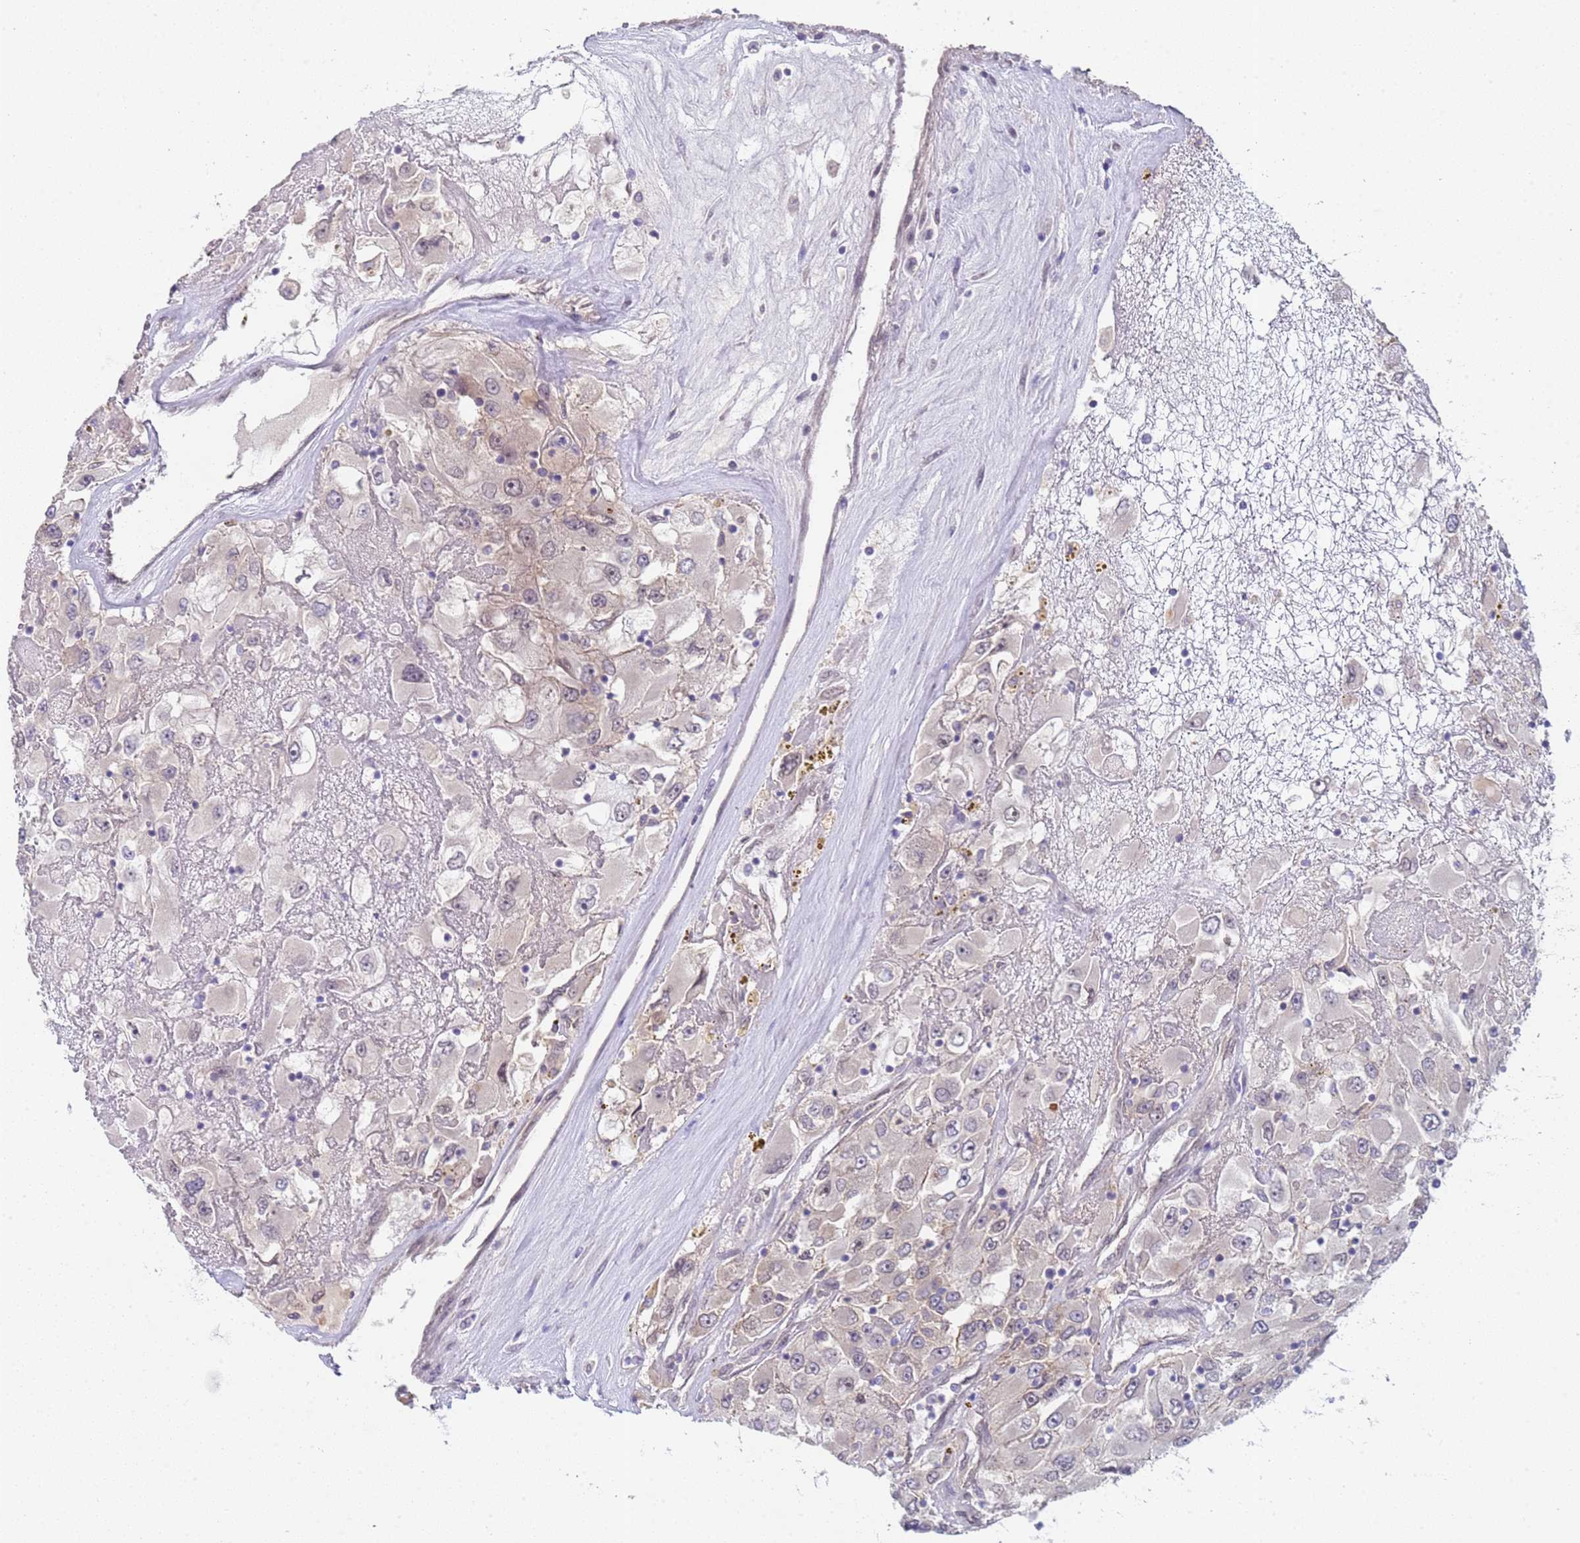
{"staining": {"intensity": "weak", "quantity": "<25%", "location": "cytoplasmic/membranous"}, "tissue": "renal cancer", "cell_type": "Tumor cells", "image_type": "cancer", "snomed": [{"axis": "morphology", "description": "Adenocarcinoma, NOS"}, {"axis": "topography", "description": "Kidney"}], "caption": "A micrograph of renal adenocarcinoma stained for a protein demonstrates no brown staining in tumor cells.", "gene": "TRMT10A", "patient": {"sex": "female", "age": 52}}